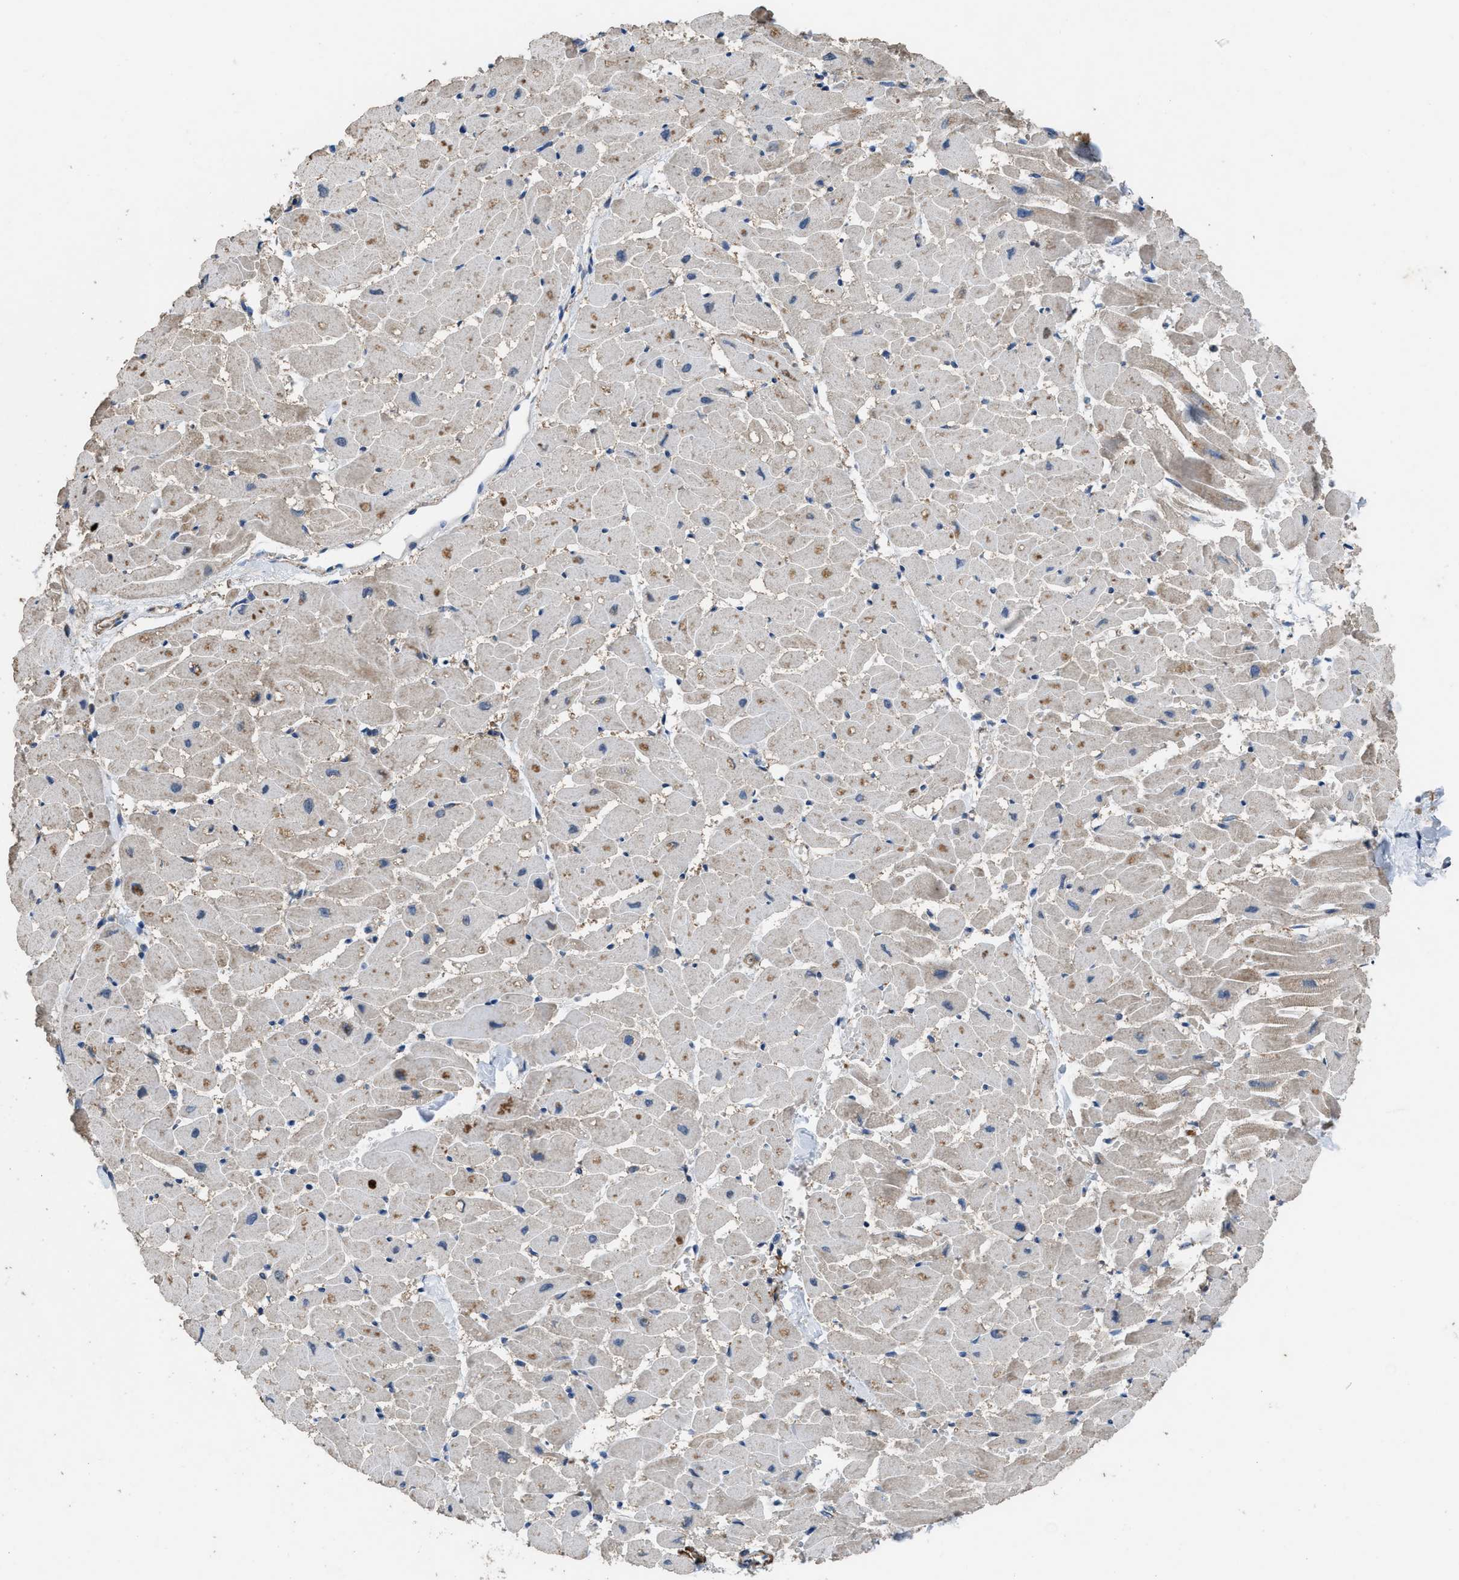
{"staining": {"intensity": "moderate", "quantity": "<25%", "location": "cytoplasmic/membranous"}, "tissue": "heart muscle", "cell_type": "Cardiomyocytes", "image_type": "normal", "snomed": [{"axis": "morphology", "description": "Normal tissue, NOS"}, {"axis": "topography", "description": "Heart"}], "caption": "High-magnification brightfield microscopy of unremarkable heart muscle stained with DAB (brown) and counterstained with hematoxylin (blue). cardiomyocytes exhibit moderate cytoplasmic/membranous expression is appreciated in approximately<25% of cells.", "gene": "ARL6", "patient": {"sex": "female", "age": 19}}